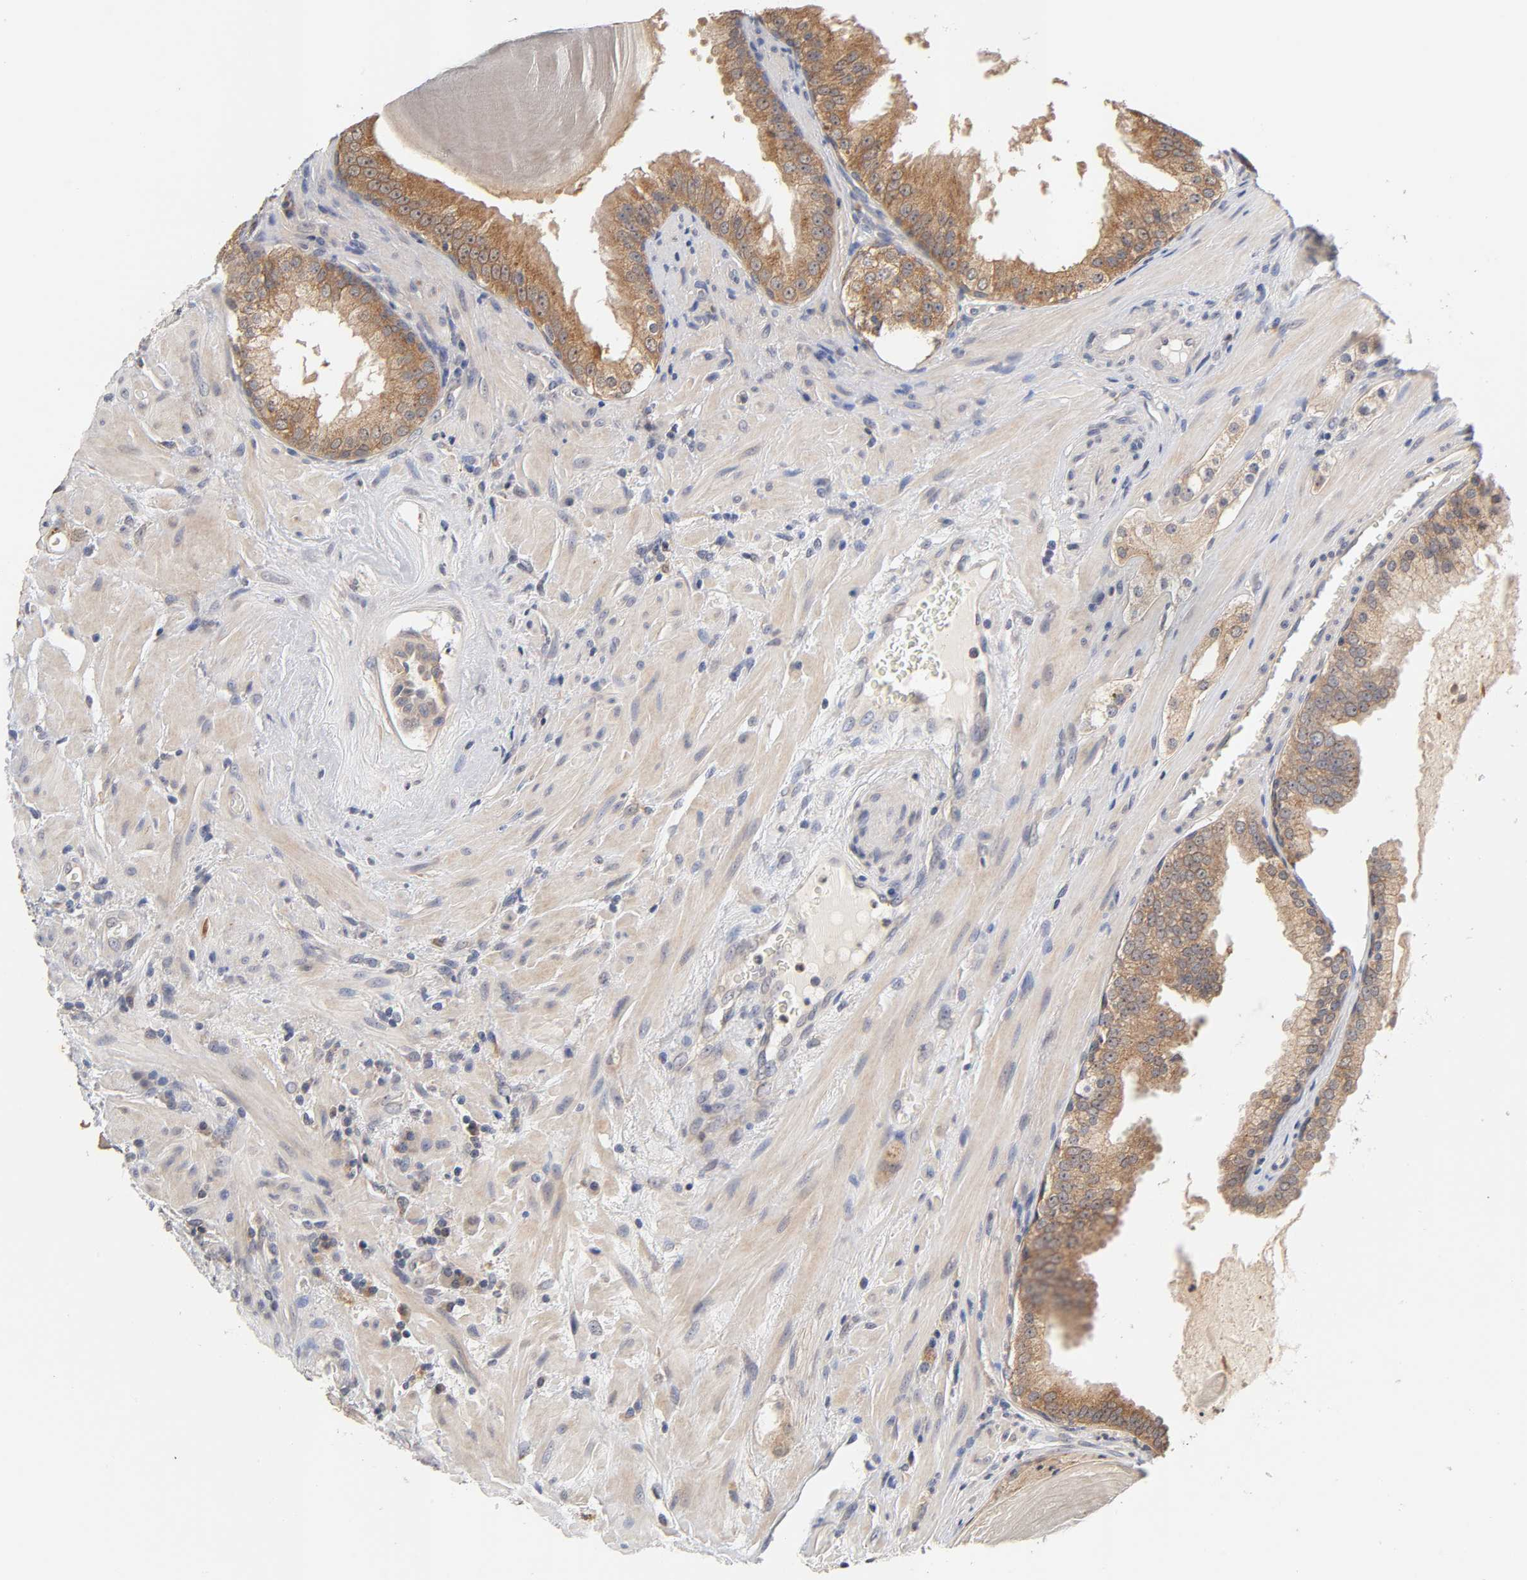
{"staining": {"intensity": "moderate", "quantity": ">75%", "location": "cytoplasmic/membranous"}, "tissue": "prostate cancer", "cell_type": "Tumor cells", "image_type": "cancer", "snomed": [{"axis": "morphology", "description": "Adenocarcinoma, High grade"}, {"axis": "topography", "description": "Prostate"}], "caption": "Immunohistochemistry histopathology image of neoplastic tissue: human prostate cancer stained using IHC shows medium levels of moderate protein expression localized specifically in the cytoplasmic/membranous of tumor cells, appearing as a cytoplasmic/membranous brown color.", "gene": "CXADR", "patient": {"sex": "male", "age": 68}}